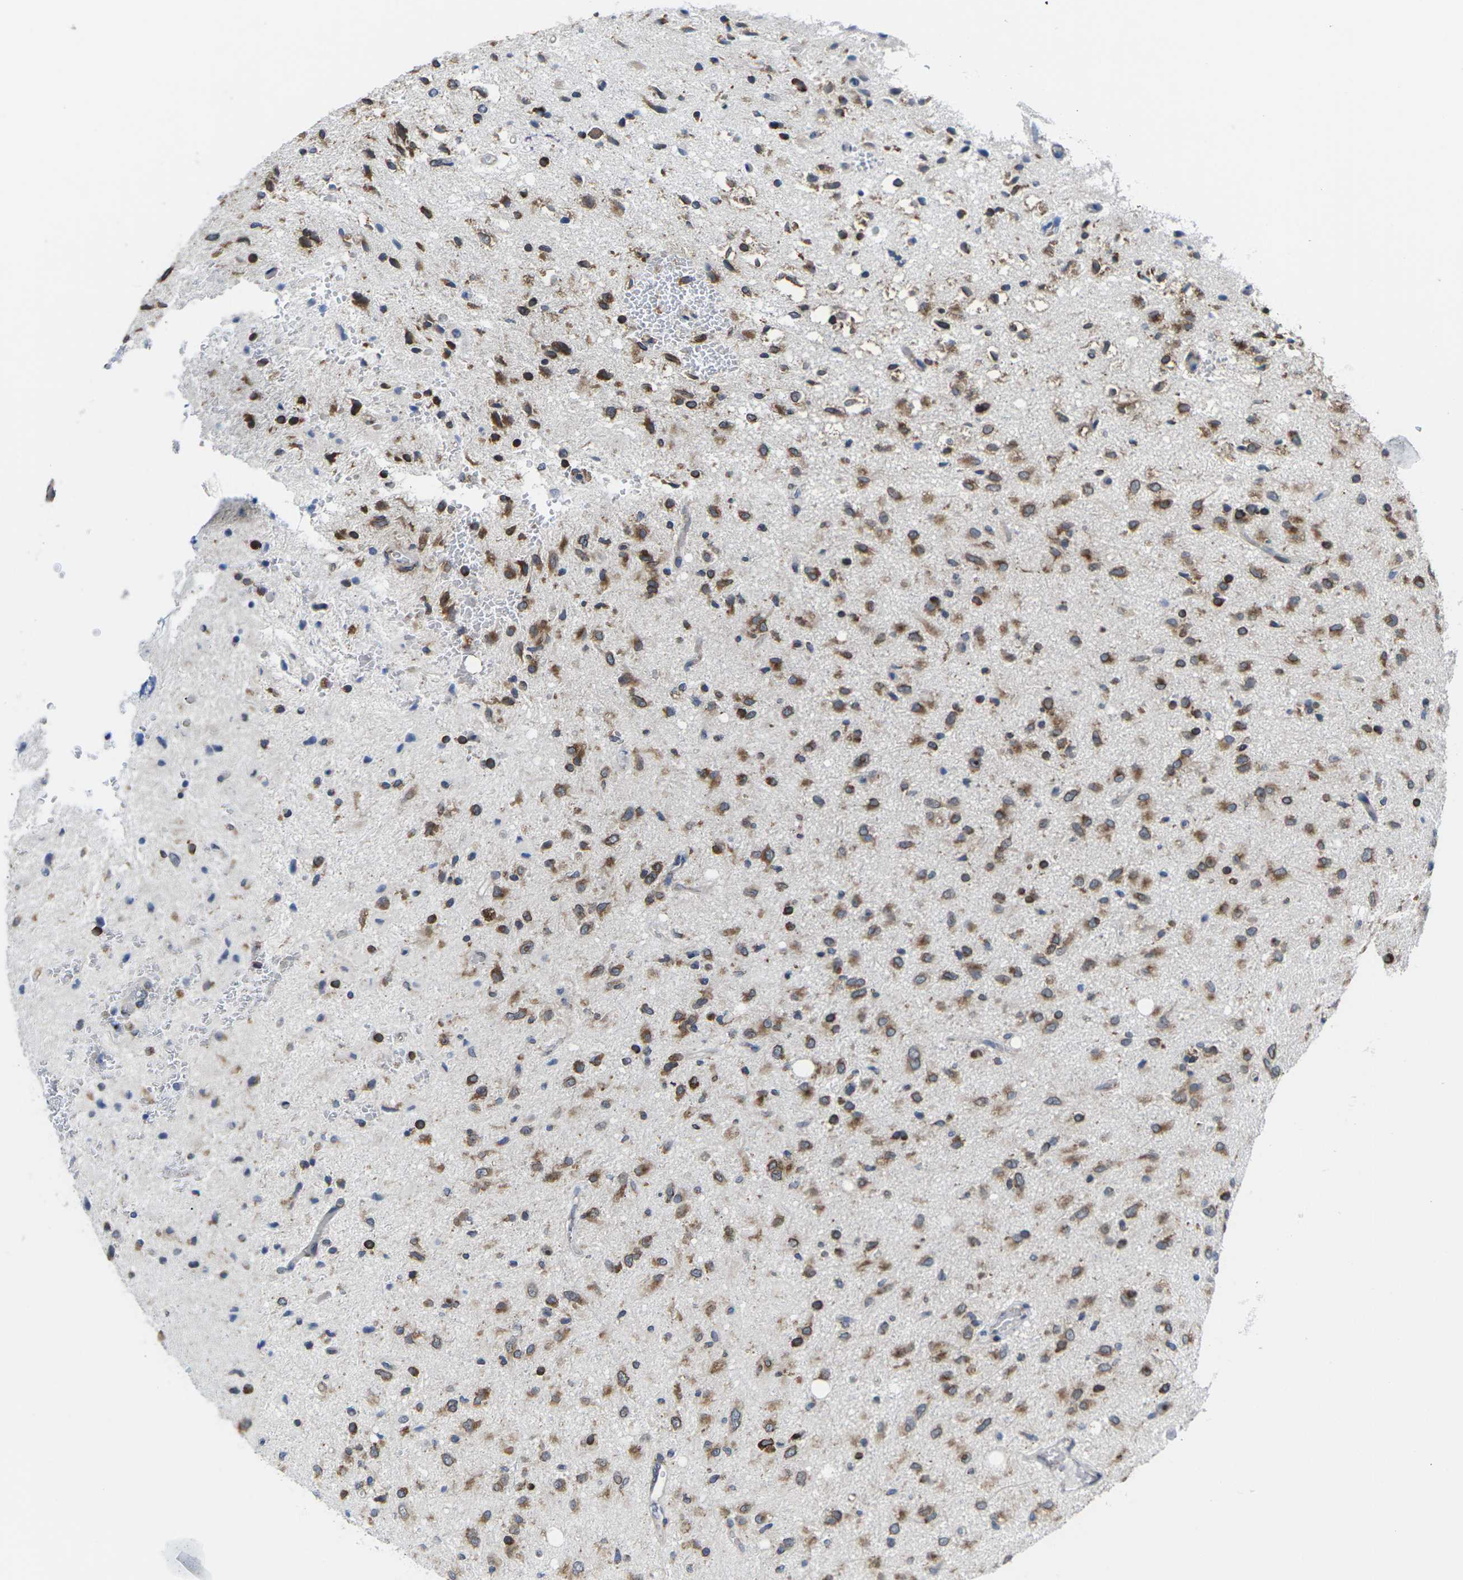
{"staining": {"intensity": "moderate", "quantity": ">75%", "location": "cytoplasmic/membranous"}, "tissue": "glioma", "cell_type": "Tumor cells", "image_type": "cancer", "snomed": [{"axis": "morphology", "description": "Glioma, malignant, Low grade"}, {"axis": "topography", "description": "Brain"}], "caption": "Tumor cells demonstrate medium levels of moderate cytoplasmic/membranous positivity in approximately >75% of cells in human malignant low-grade glioma. The staining was performed using DAB, with brown indicating positive protein expression. Nuclei are stained blue with hematoxylin.", "gene": "PDZK1IP1", "patient": {"sex": "male", "age": 77}}